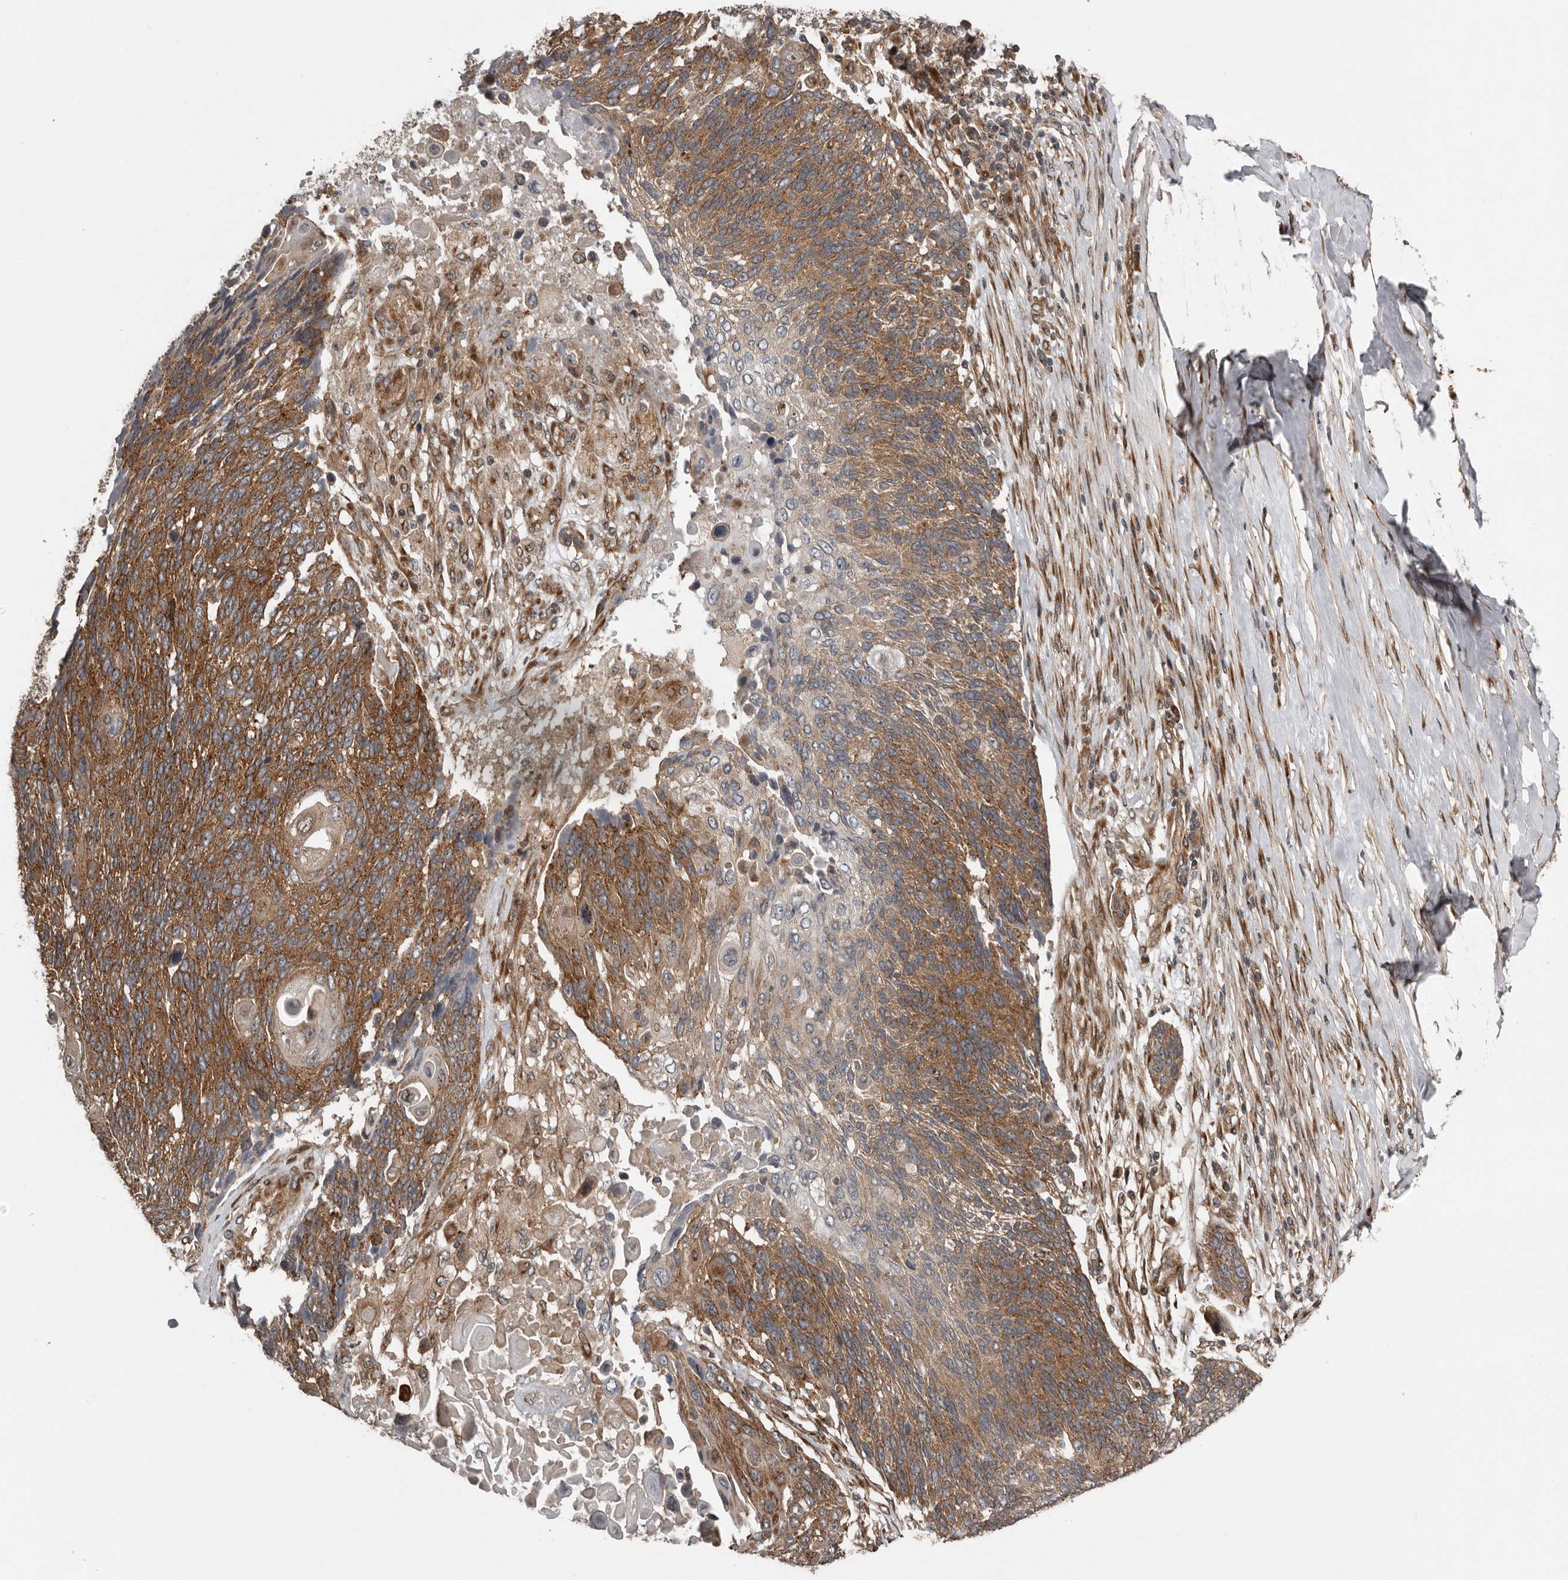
{"staining": {"intensity": "moderate", "quantity": ">75%", "location": "cytoplasmic/membranous"}, "tissue": "lung cancer", "cell_type": "Tumor cells", "image_type": "cancer", "snomed": [{"axis": "morphology", "description": "Squamous cell carcinoma, NOS"}, {"axis": "topography", "description": "Lung"}], "caption": "Immunohistochemistry (IHC) photomicrograph of human lung squamous cell carcinoma stained for a protein (brown), which shows medium levels of moderate cytoplasmic/membranous expression in about >75% of tumor cells.", "gene": "CCDC190", "patient": {"sex": "male", "age": 66}}